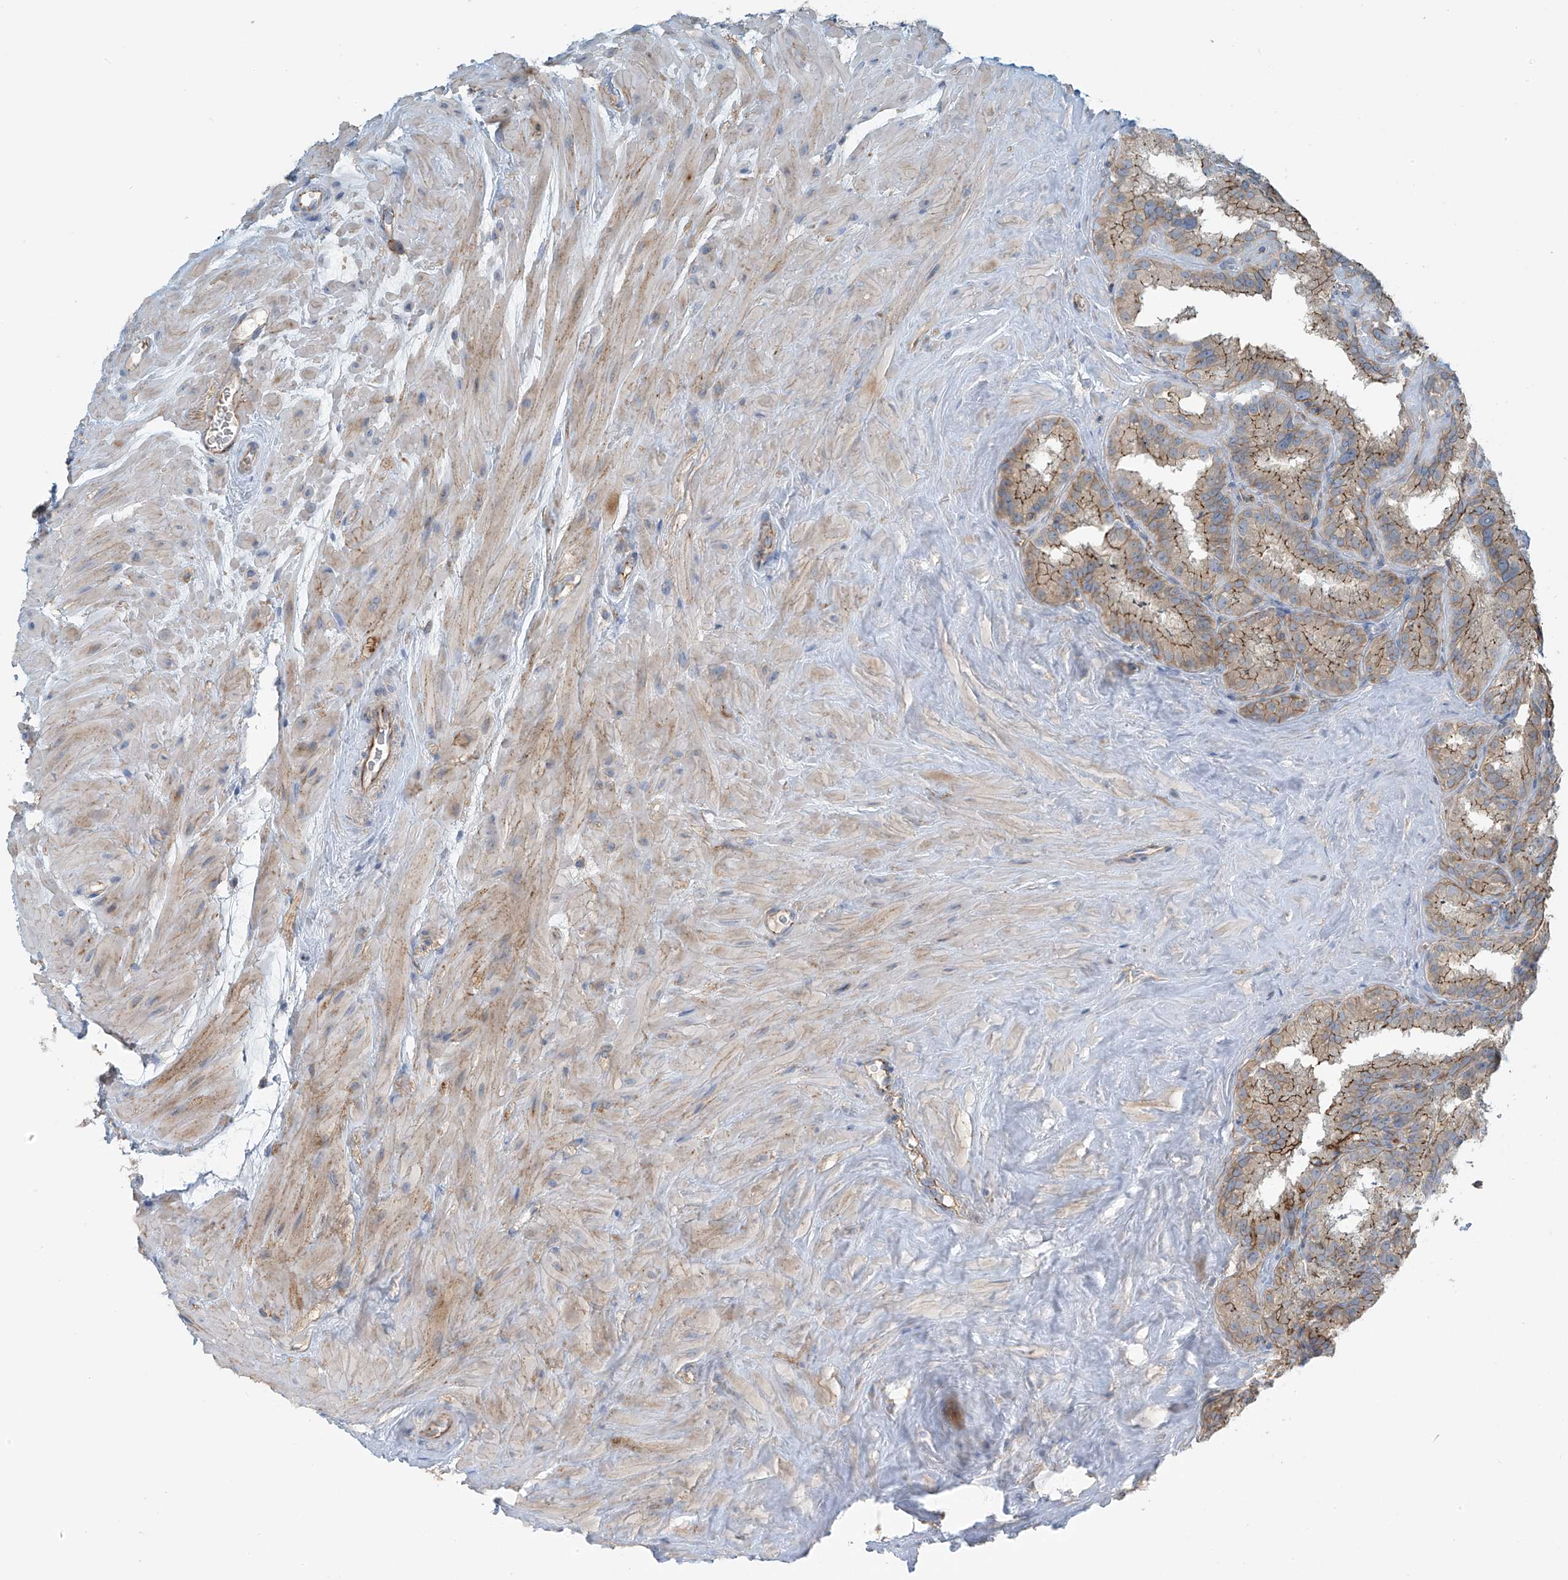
{"staining": {"intensity": "moderate", "quantity": ">75%", "location": "cytoplasmic/membranous"}, "tissue": "seminal vesicle", "cell_type": "Glandular cells", "image_type": "normal", "snomed": [{"axis": "morphology", "description": "Normal tissue, NOS"}, {"axis": "topography", "description": "Prostate"}, {"axis": "topography", "description": "Seminal veicle"}], "caption": "IHC histopathology image of unremarkable seminal vesicle: human seminal vesicle stained using immunohistochemistry reveals medium levels of moderate protein expression localized specifically in the cytoplasmic/membranous of glandular cells, appearing as a cytoplasmic/membranous brown color.", "gene": "SLC9A2", "patient": {"sex": "male", "age": 59}}